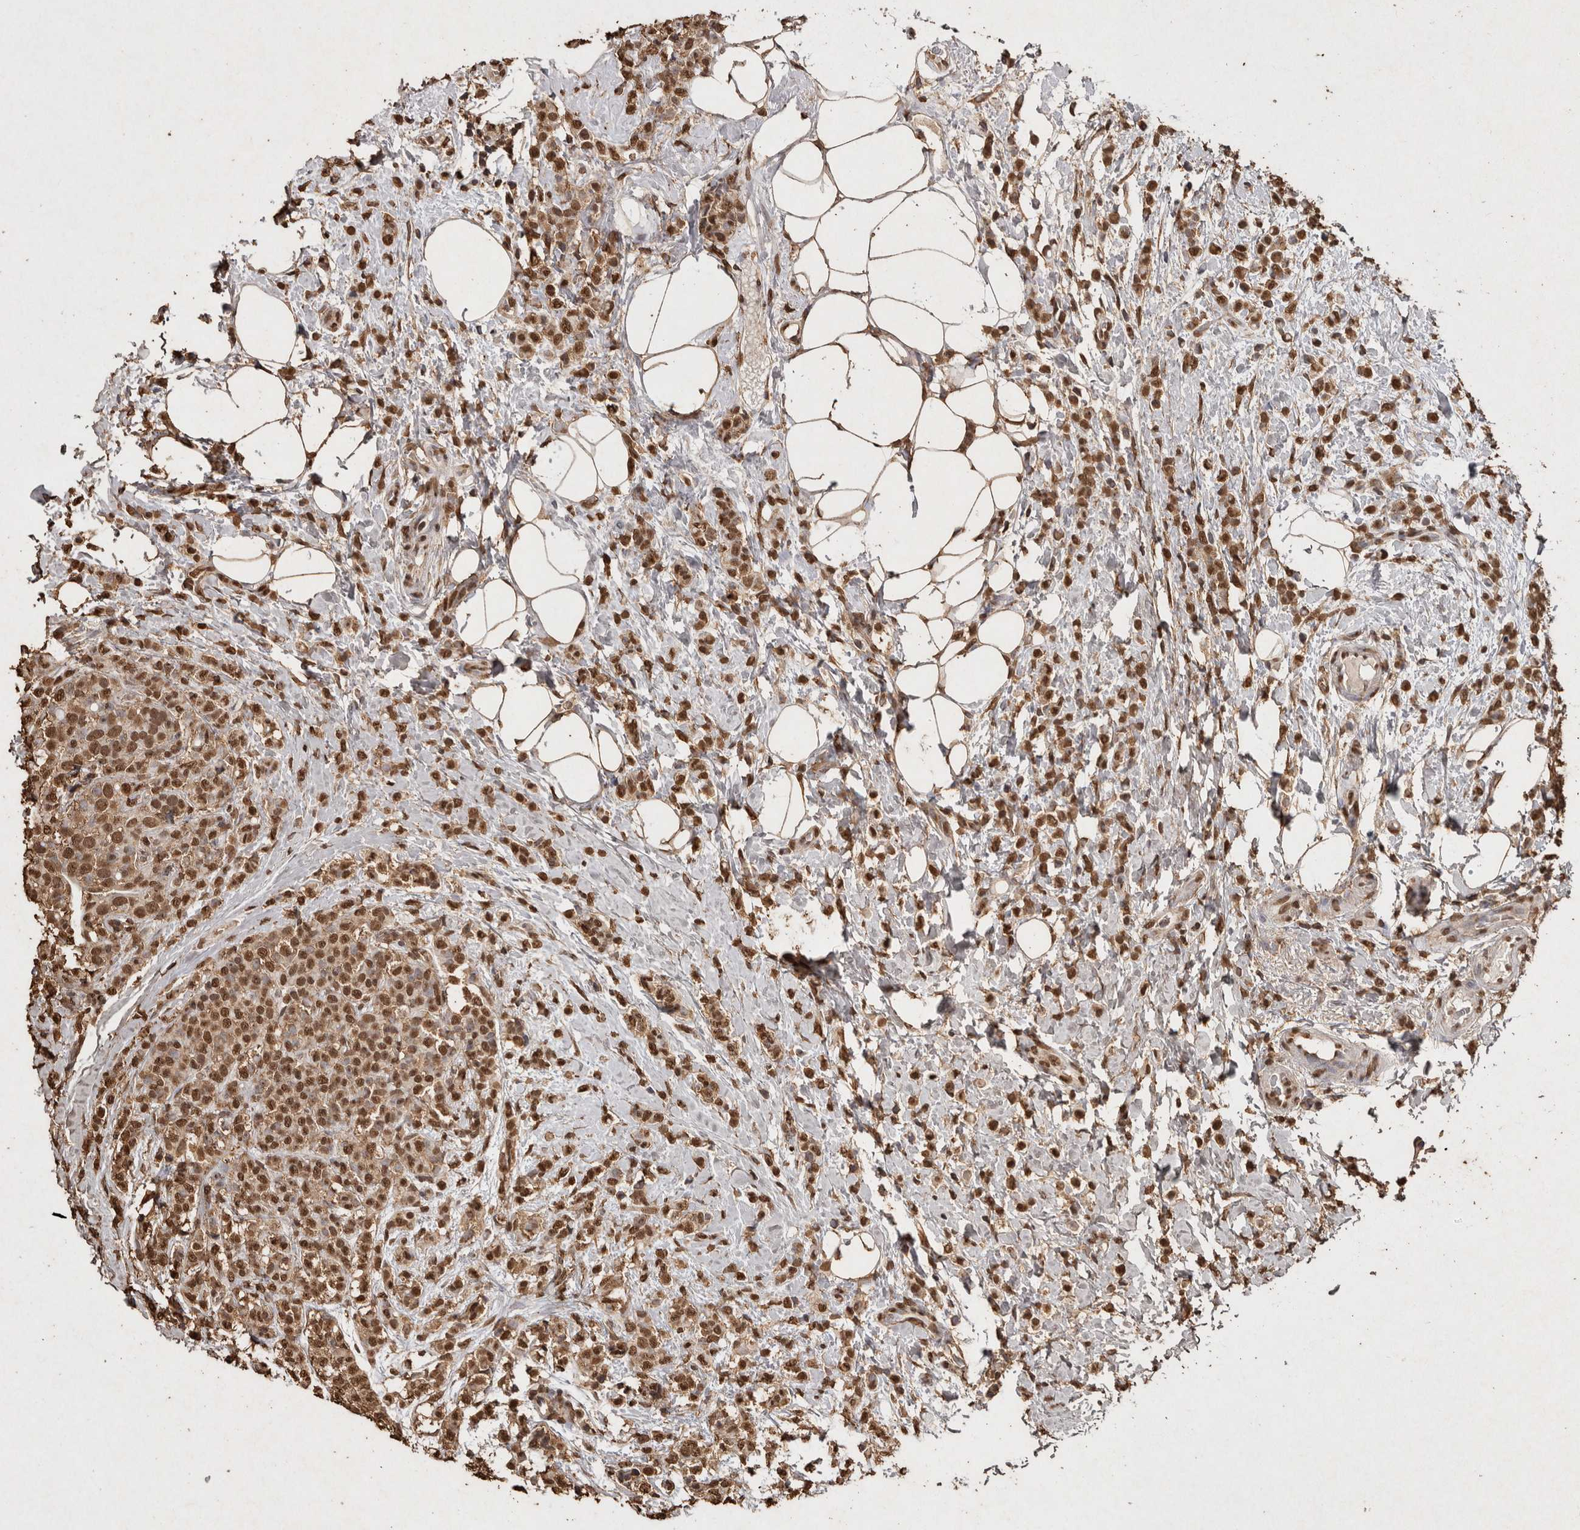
{"staining": {"intensity": "moderate", "quantity": ">75%", "location": "nuclear"}, "tissue": "breast cancer", "cell_type": "Tumor cells", "image_type": "cancer", "snomed": [{"axis": "morphology", "description": "Lobular carcinoma"}, {"axis": "topography", "description": "Breast"}], "caption": "IHC of human breast cancer displays medium levels of moderate nuclear positivity in about >75% of tumor cells.", "gene": "FSTL3", "patient": {"sex": "female", "age": 50}}